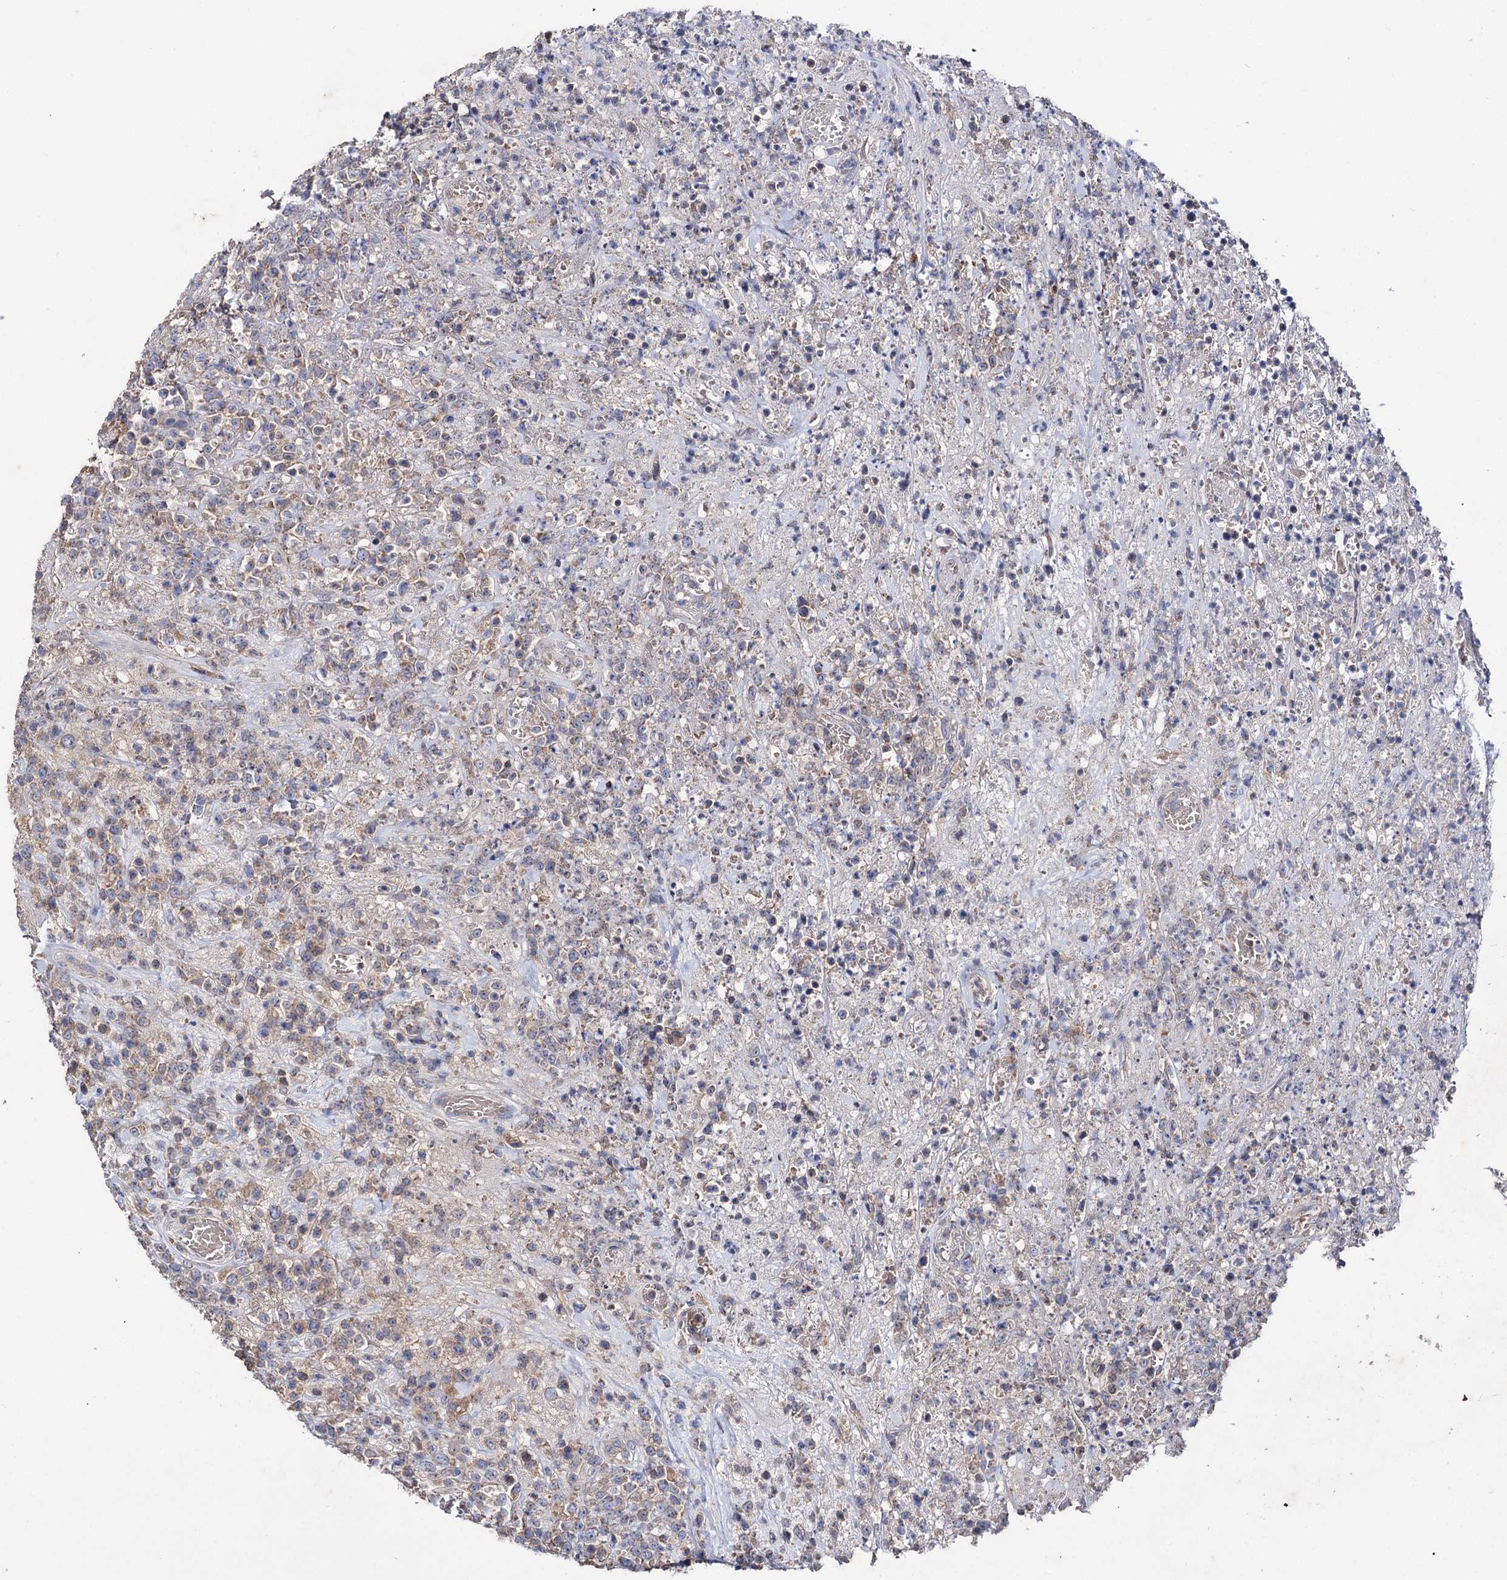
{"staining": {"intensity": "weak", "quantity": "25%-75%", "location": "cytoplasmic/membranous"}, "tissue": "lymphoma", "cell_type": "Tumor cells", "image_type": "cancer", "snomed": [{"axis": "morphology", "description": "Malignant lymphoma, non-Hodgkin's type, High grade"}, {"axis": "topography", "description": "Colon"}], "caption": "Immunohistochemistry (IHC) histopathology image of high-grade malignant lymphoma, non-Hodgkin's type stained for a protein (brown), which reveals low levels of weak cytoplasmic/membranous staining in approximately 25%-75% of tumor cells.", "gene": "CLPB", "patient": {"sex": "female", "age": 53}}